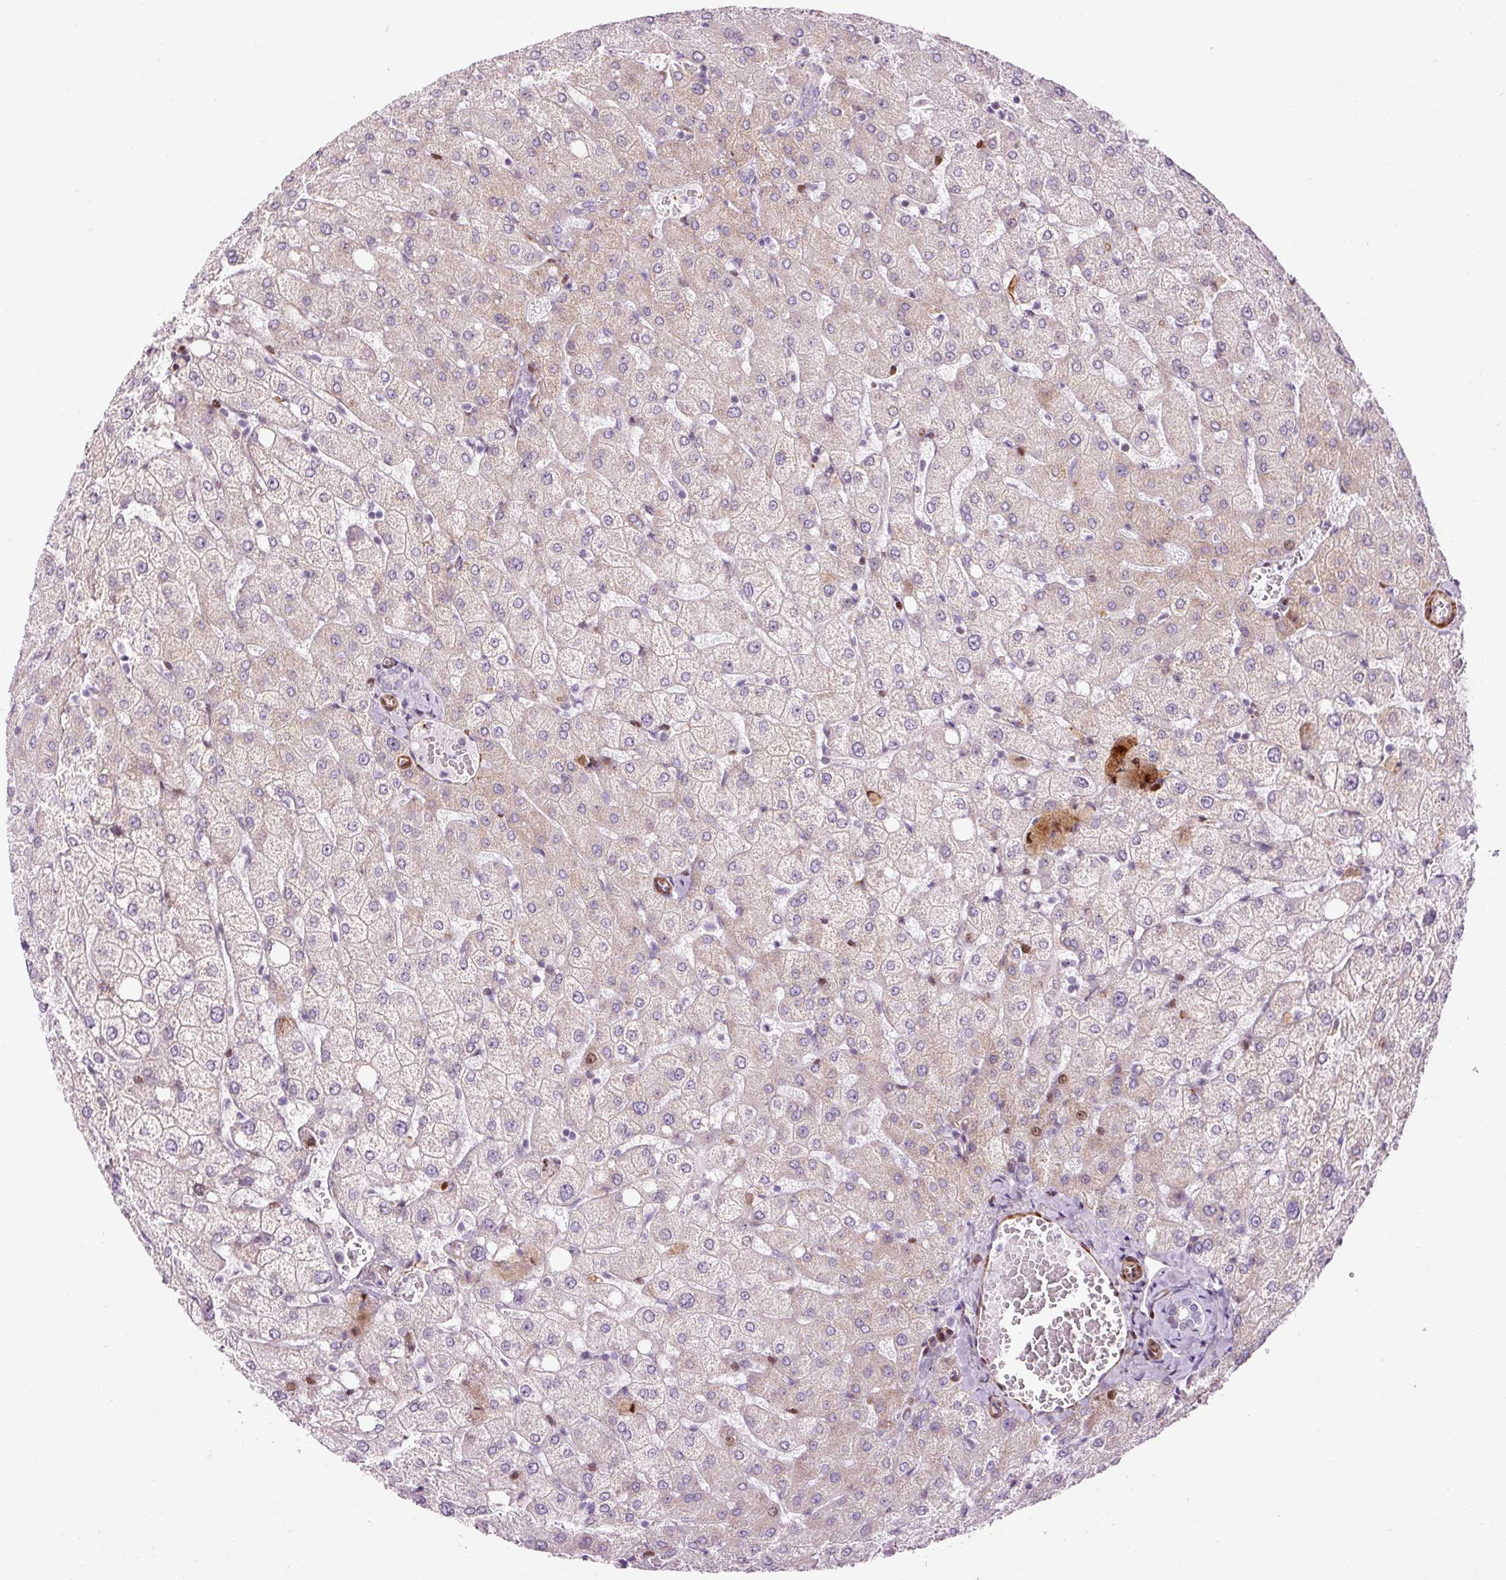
{"staining": {"intensity": "negative", "quantity": "none", "location": "none"}, "tissue": "liver", "cell_type": "Cholangiocytes", "image_type": "normal", "snomed": [{"axis": "morphology", "description": "Normal tissue, NOS"}, {"axis": "topography", "description": "Liver"}], "caption": "The IHC photomicrograph has no significant staining in cholangiocytes of liver.", "gene": "ANKRD20A1", "patient": {"sex": "female", "age": 54}}